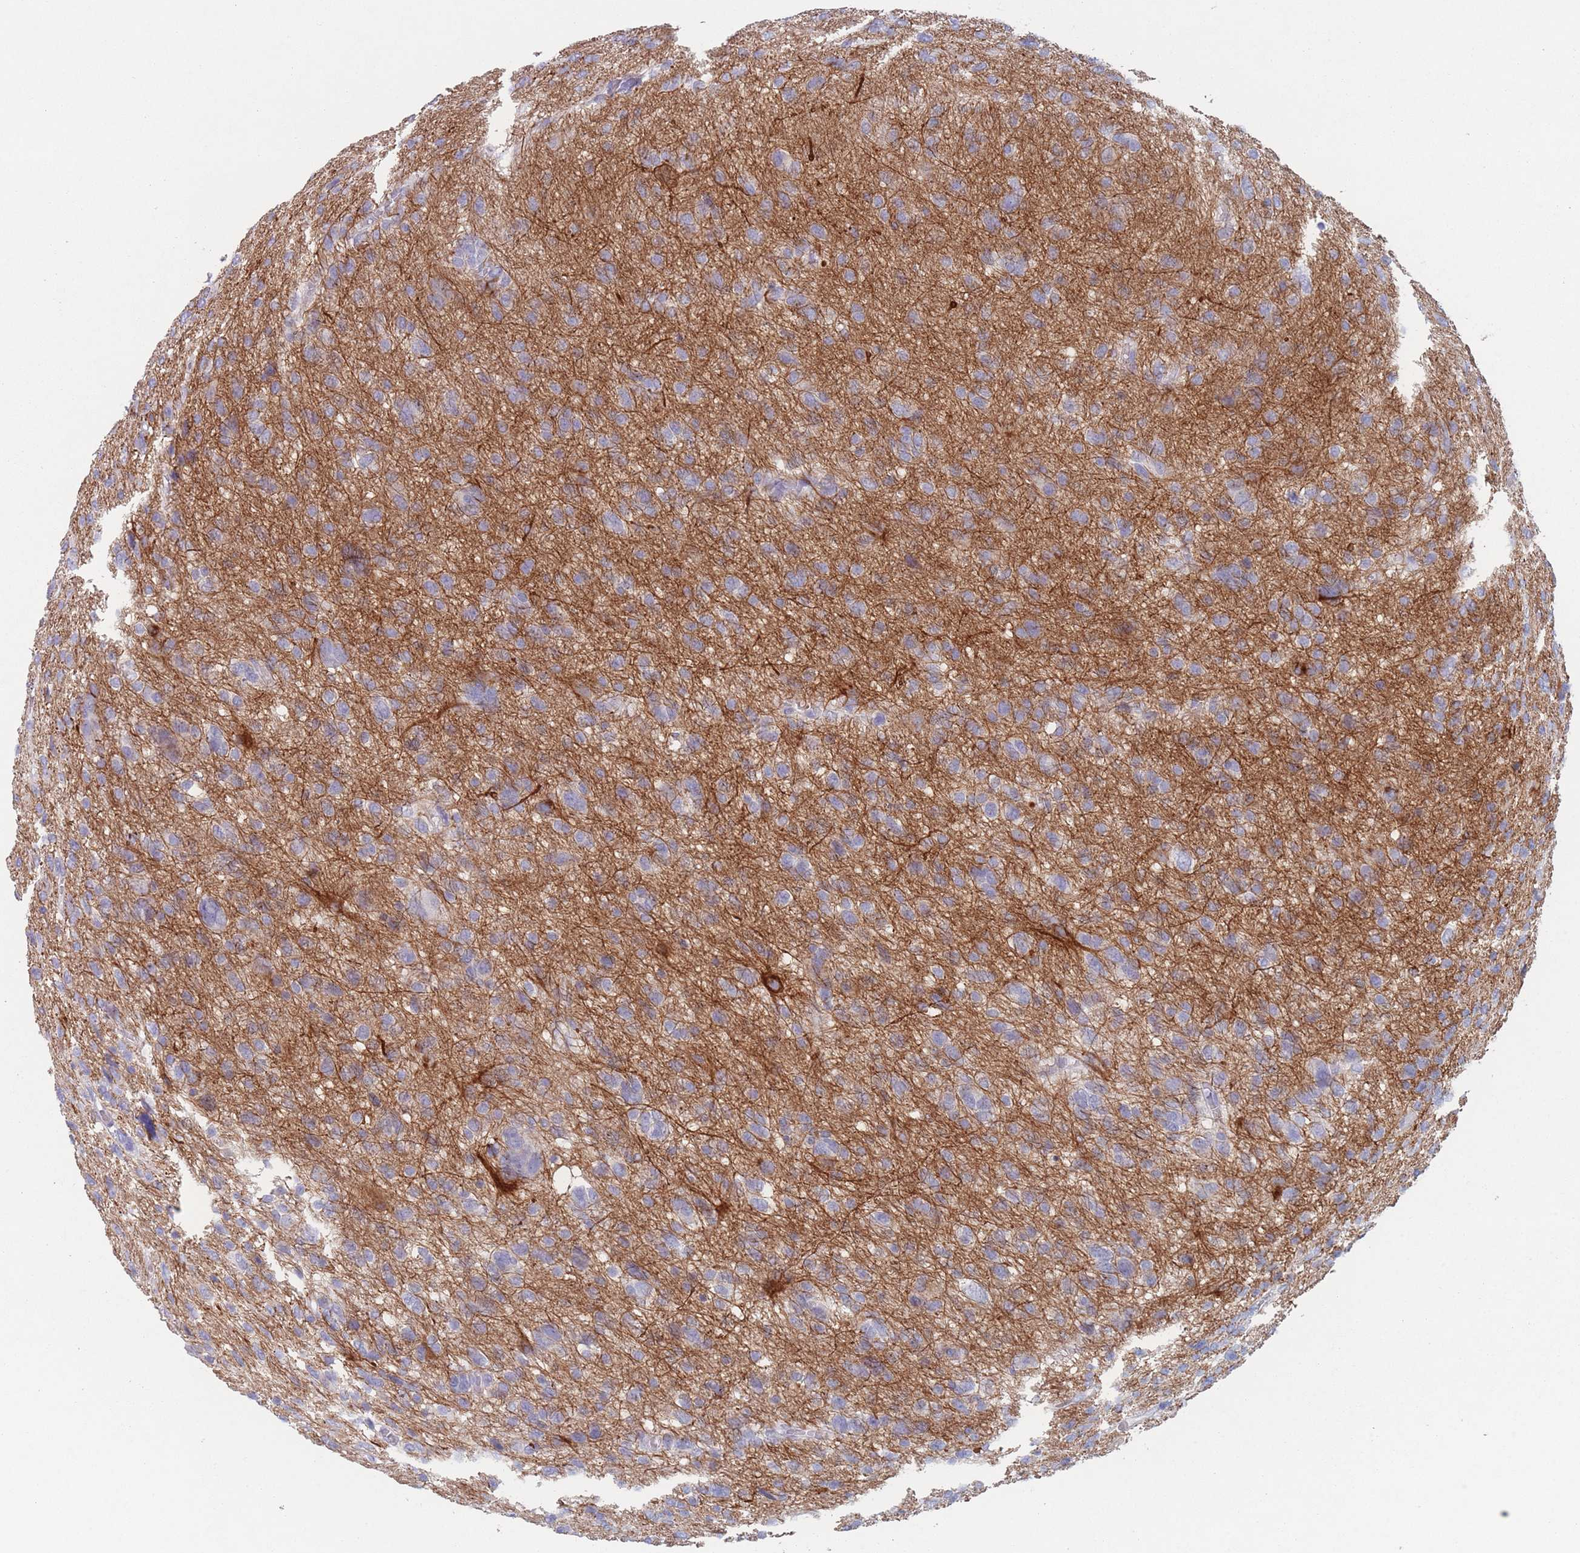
{"staining": {"intensity": "negative", "quantity": "none", "location": "none"}, "tissue": "glioma", "cell_type": "Tumor cells", "image_type": "cancer", "snomed": [{"axis": "morphology", "description": "Glioma, malignant, High grade"}, {"axis": "topography", "description": "Brain"}], "caption": "The micrograph demonstrates no significant positivity in tumor cells of glioma.", "gene": "ATP1A3", "patient": {"sex": "female", "age": 59}}